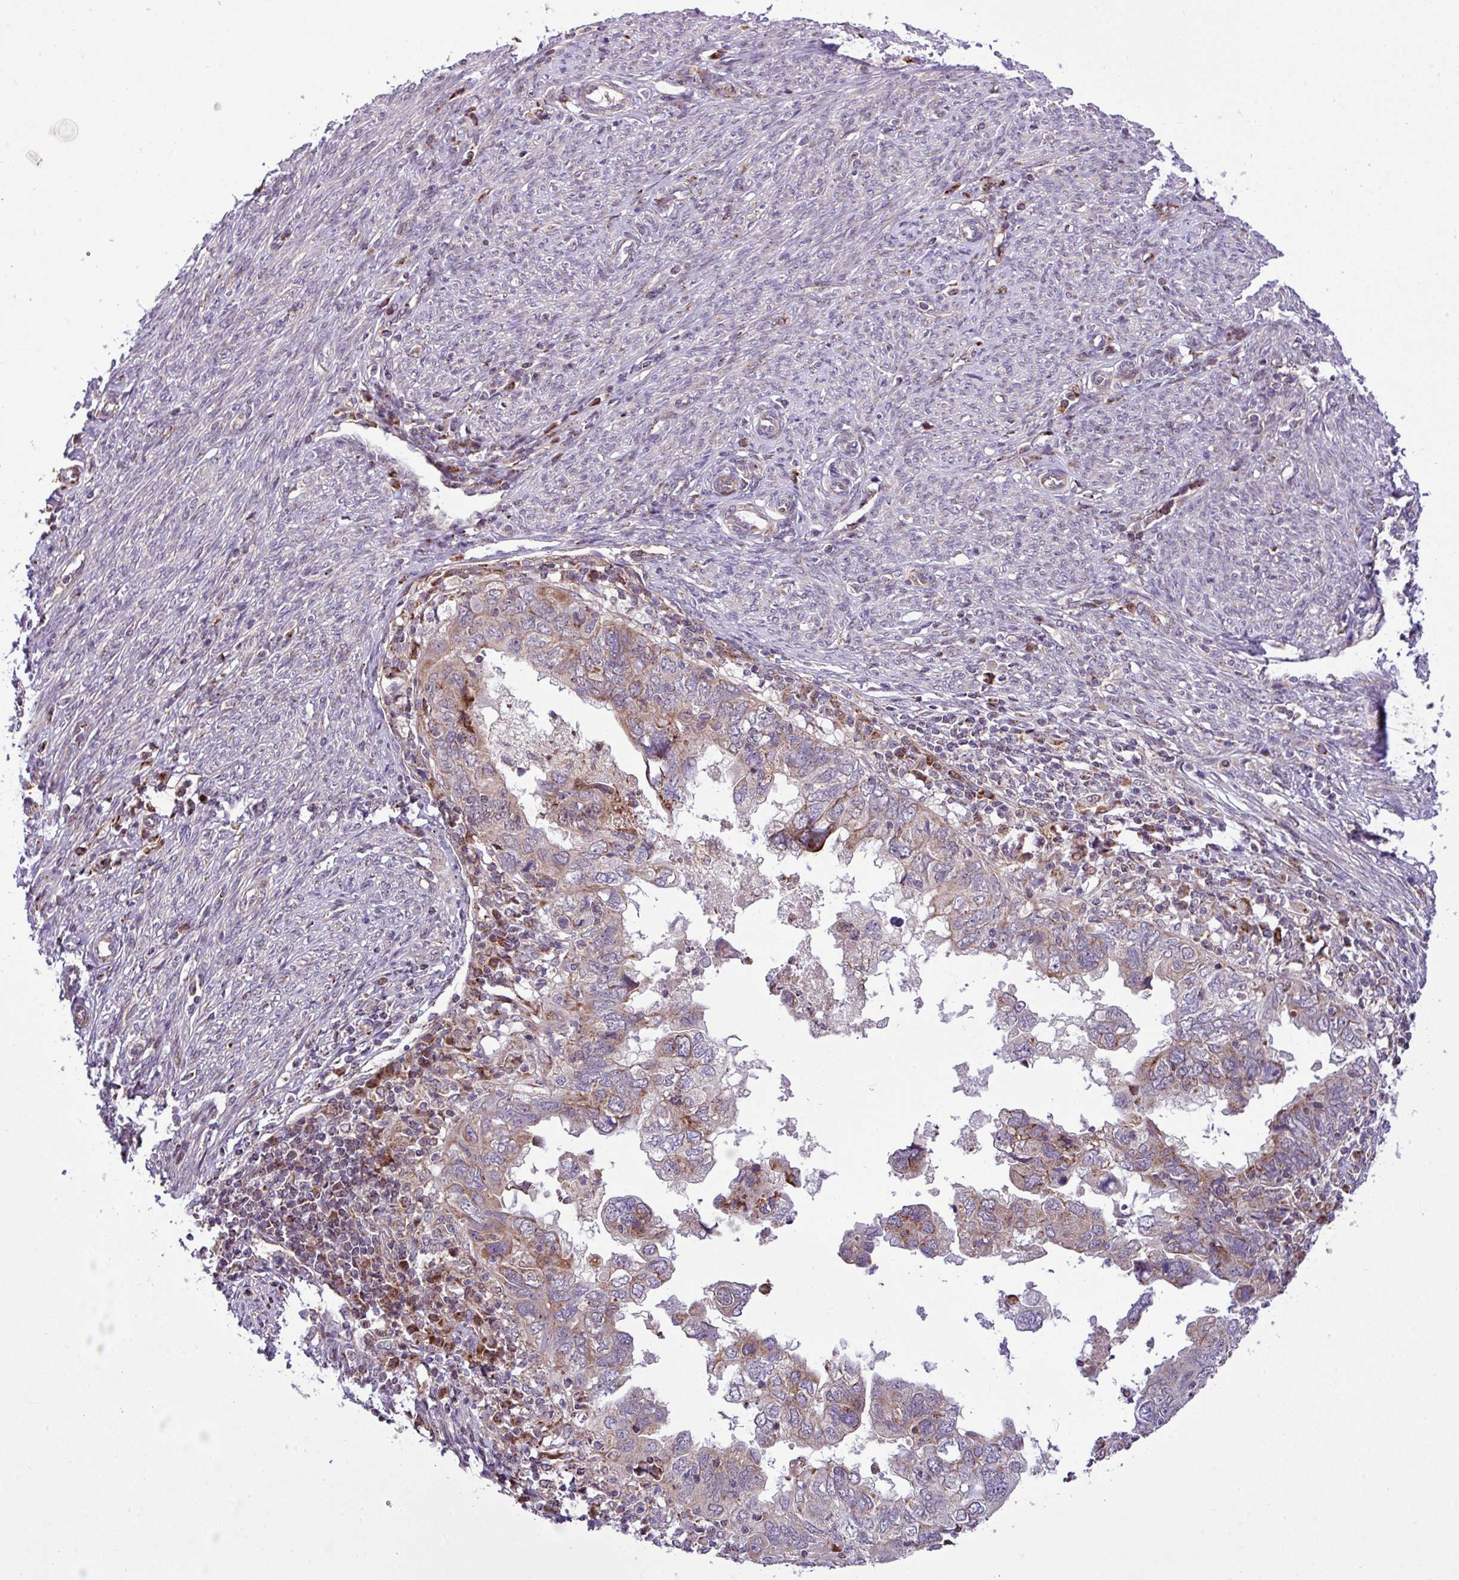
{"staining": {"intensity": "weak", "quantity": "25%-75%", "location": "cytoplasmic/membranous"}, "tissue": "endometrial cancer", "cell_type": "Tumor cells", "image_type": "cancer", "snomed": [{"axis": "morphology", "description": "Adenocarcinoma, NOS"}, {"axis": "topography", "description": "Uterus"}], "caption": "Endometrial adenocarcinoma tissue reveals weak cytoplasmic/membranous expression in about 25%-75% of tumor cells, visualized by immunohistochemistry.", "gene": "B3GNT9", "patient": {"sex": "female", "age": 77}}